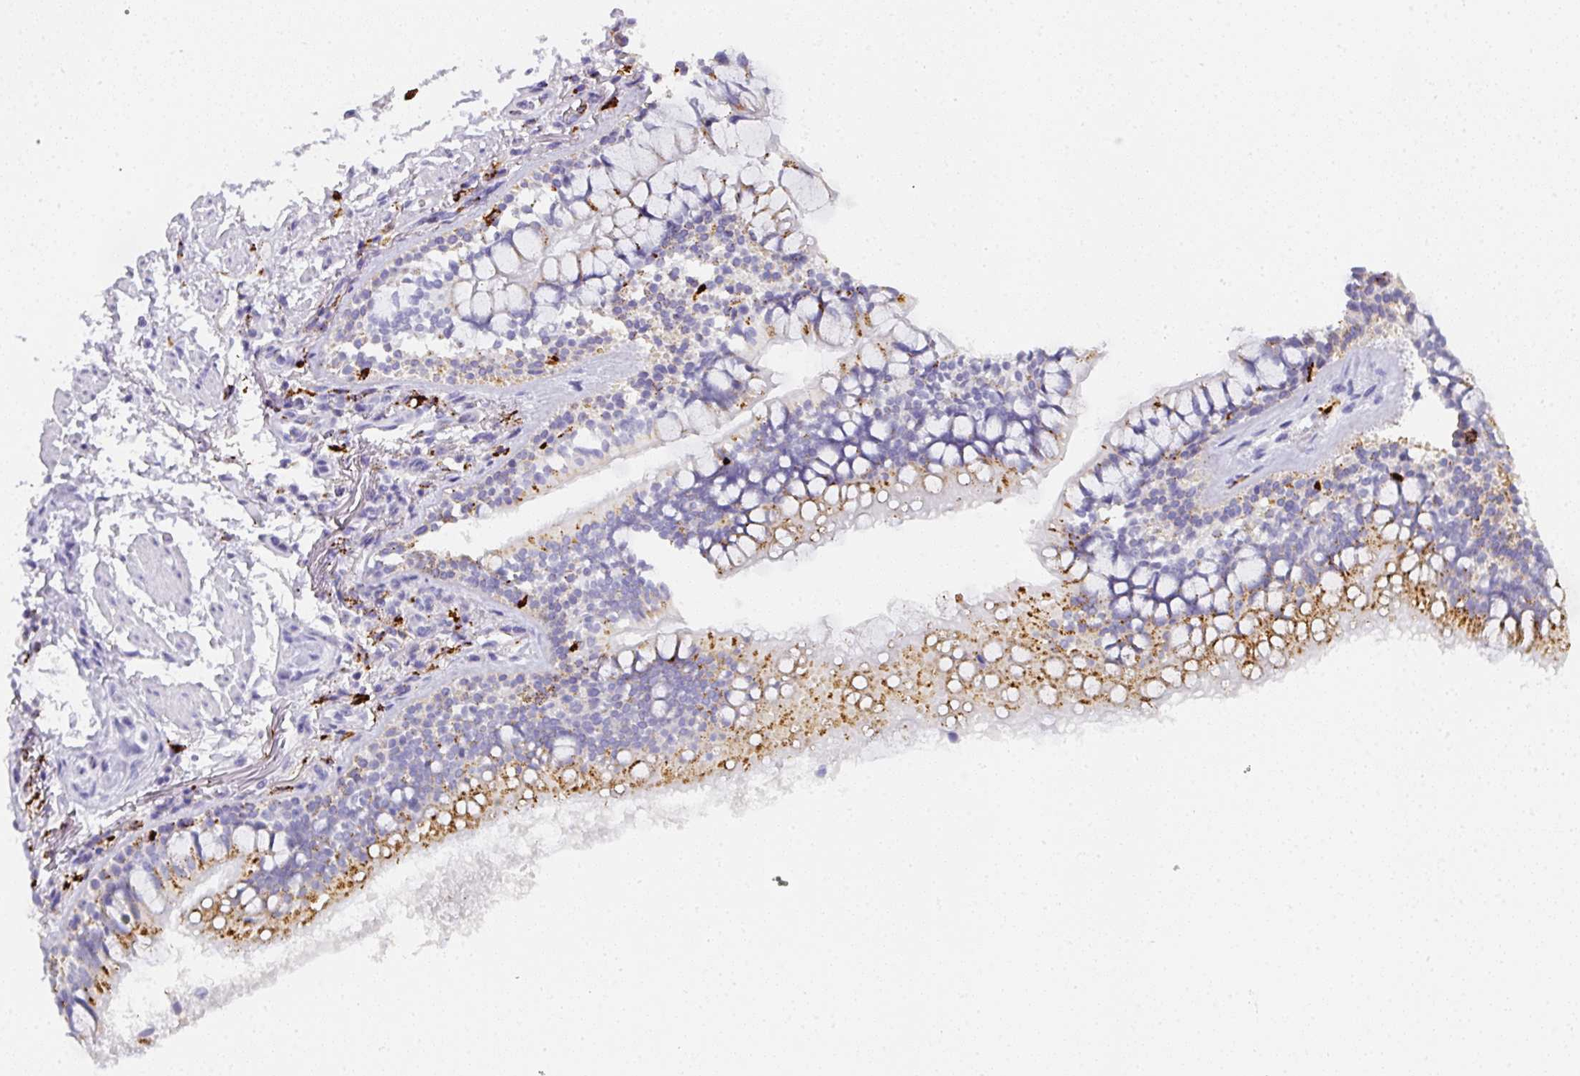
{"staining": {"intensity": "moderate", "quantity": "25%-75%", "location": "cytoplasmic/membranous"}, "tissue": "bronchus", "cell_type": "Respiratory epithelial cells", "image_type": "normal", "snomed": [{"axis": "morphology", "description": "Normal tissue, NOS"}, {"axis": "topography", "description": "Bronchus"}], "caption": "A brown stain shows moderate cytoplasmic/membranous staining of a protein in respiratory epithelial cells of unremarkable human bronchus. Using DAB (brown) and hematoxylin (blue) stains, captured at high magnification using brightfield microscopy.", "gene": "MMACHC", "patient": {"sex": "male", "age": 70}}